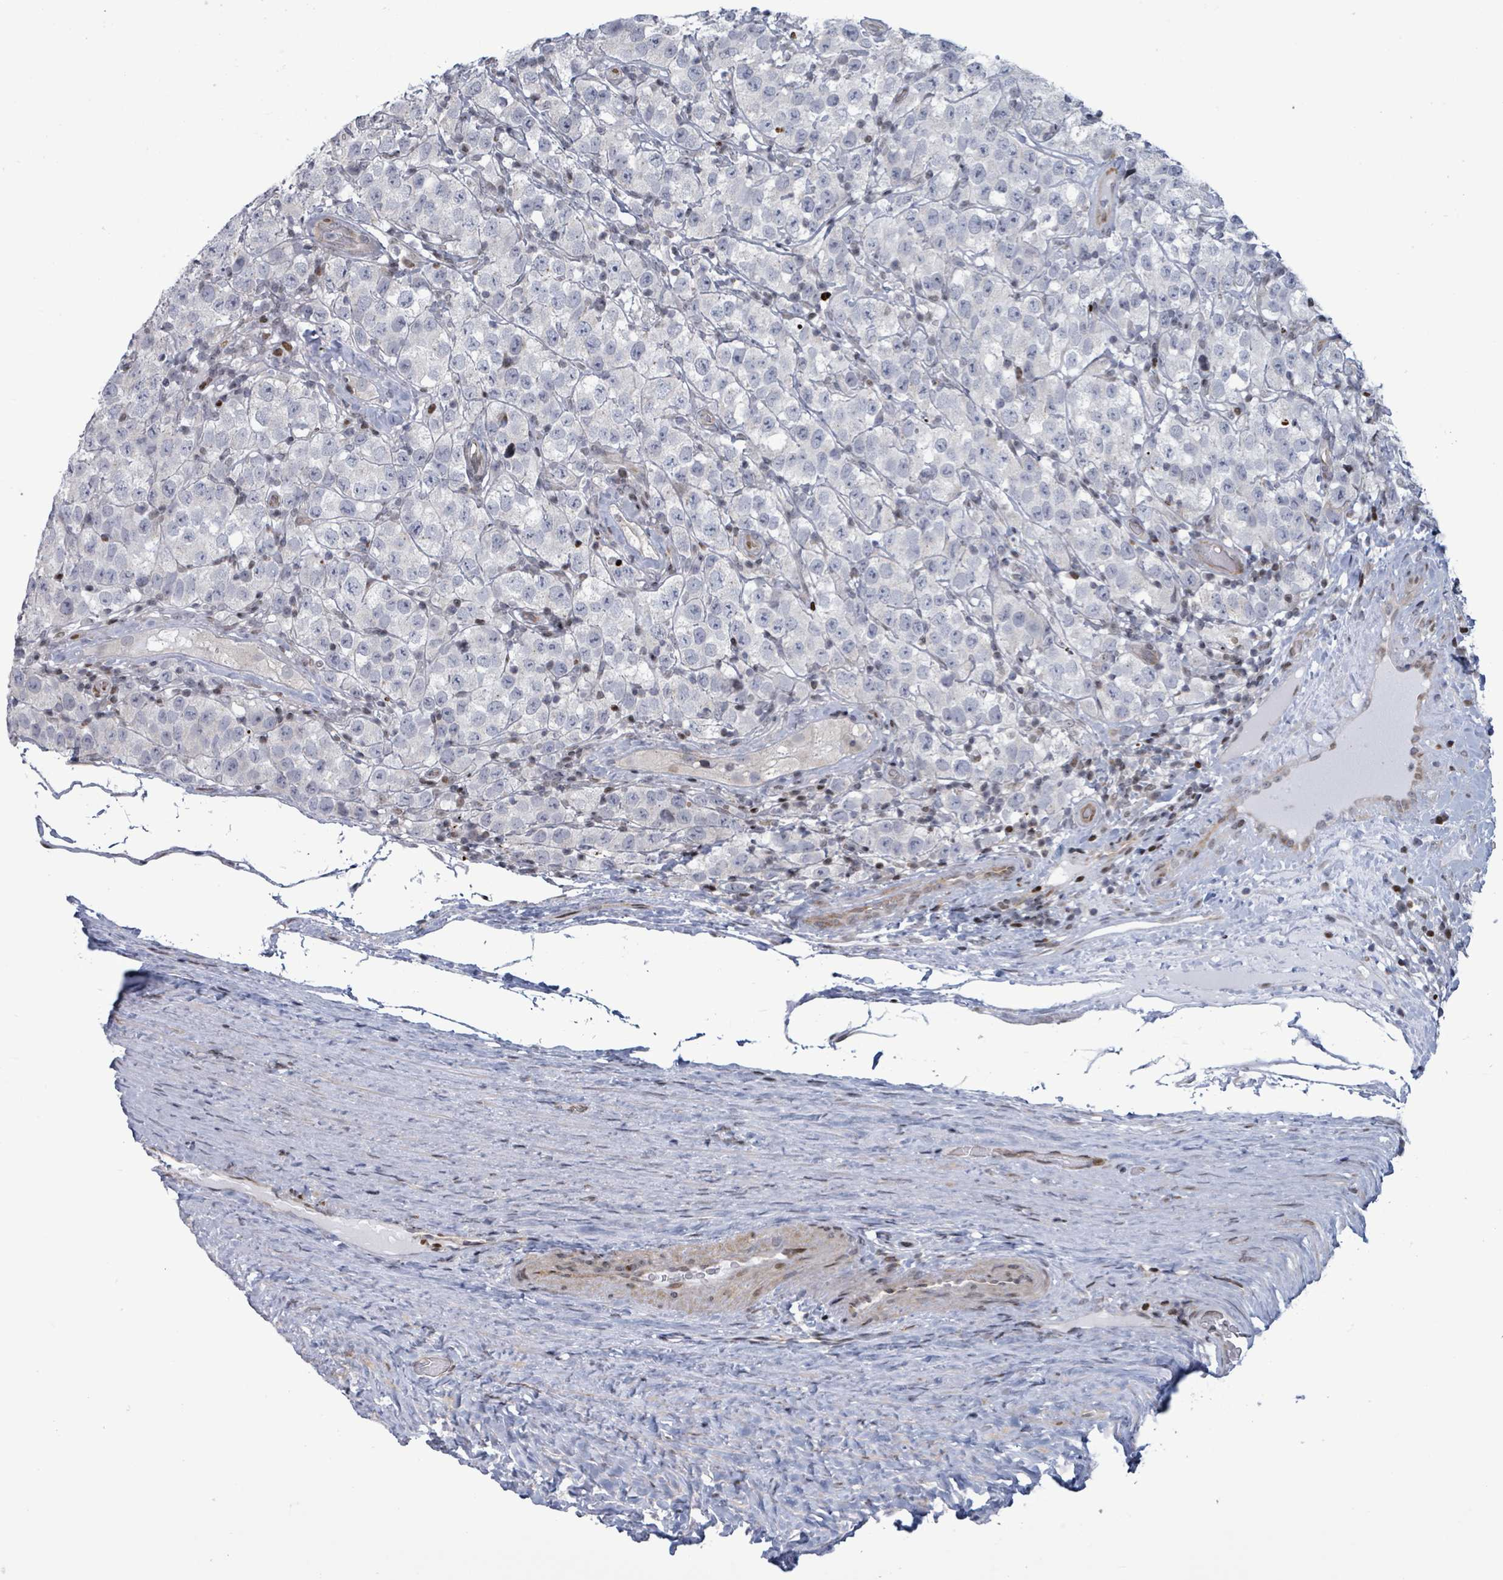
{"staining": {"intensity": "negative", "quantity": "none", "location": "none"}, "tissue": "testis cancer", "cell_type": "Tumor cells", "image_type": "cancer", "snomed": [{"axis": "morphology", "description": "Seminoma, NOS"}, {"axis": "morphology", "description": "Carcinoma, Embryonal, NOS"}, {"axis": "topography", "description": "Testis"}], "caption": "An immunohistochemistry (IHC) image of seminoma (testis) is shown. There is no staining in tumor cells of seminoma (testis).", "gene": "FNDC4", "patient": {"sex": "male", "age": 41}}